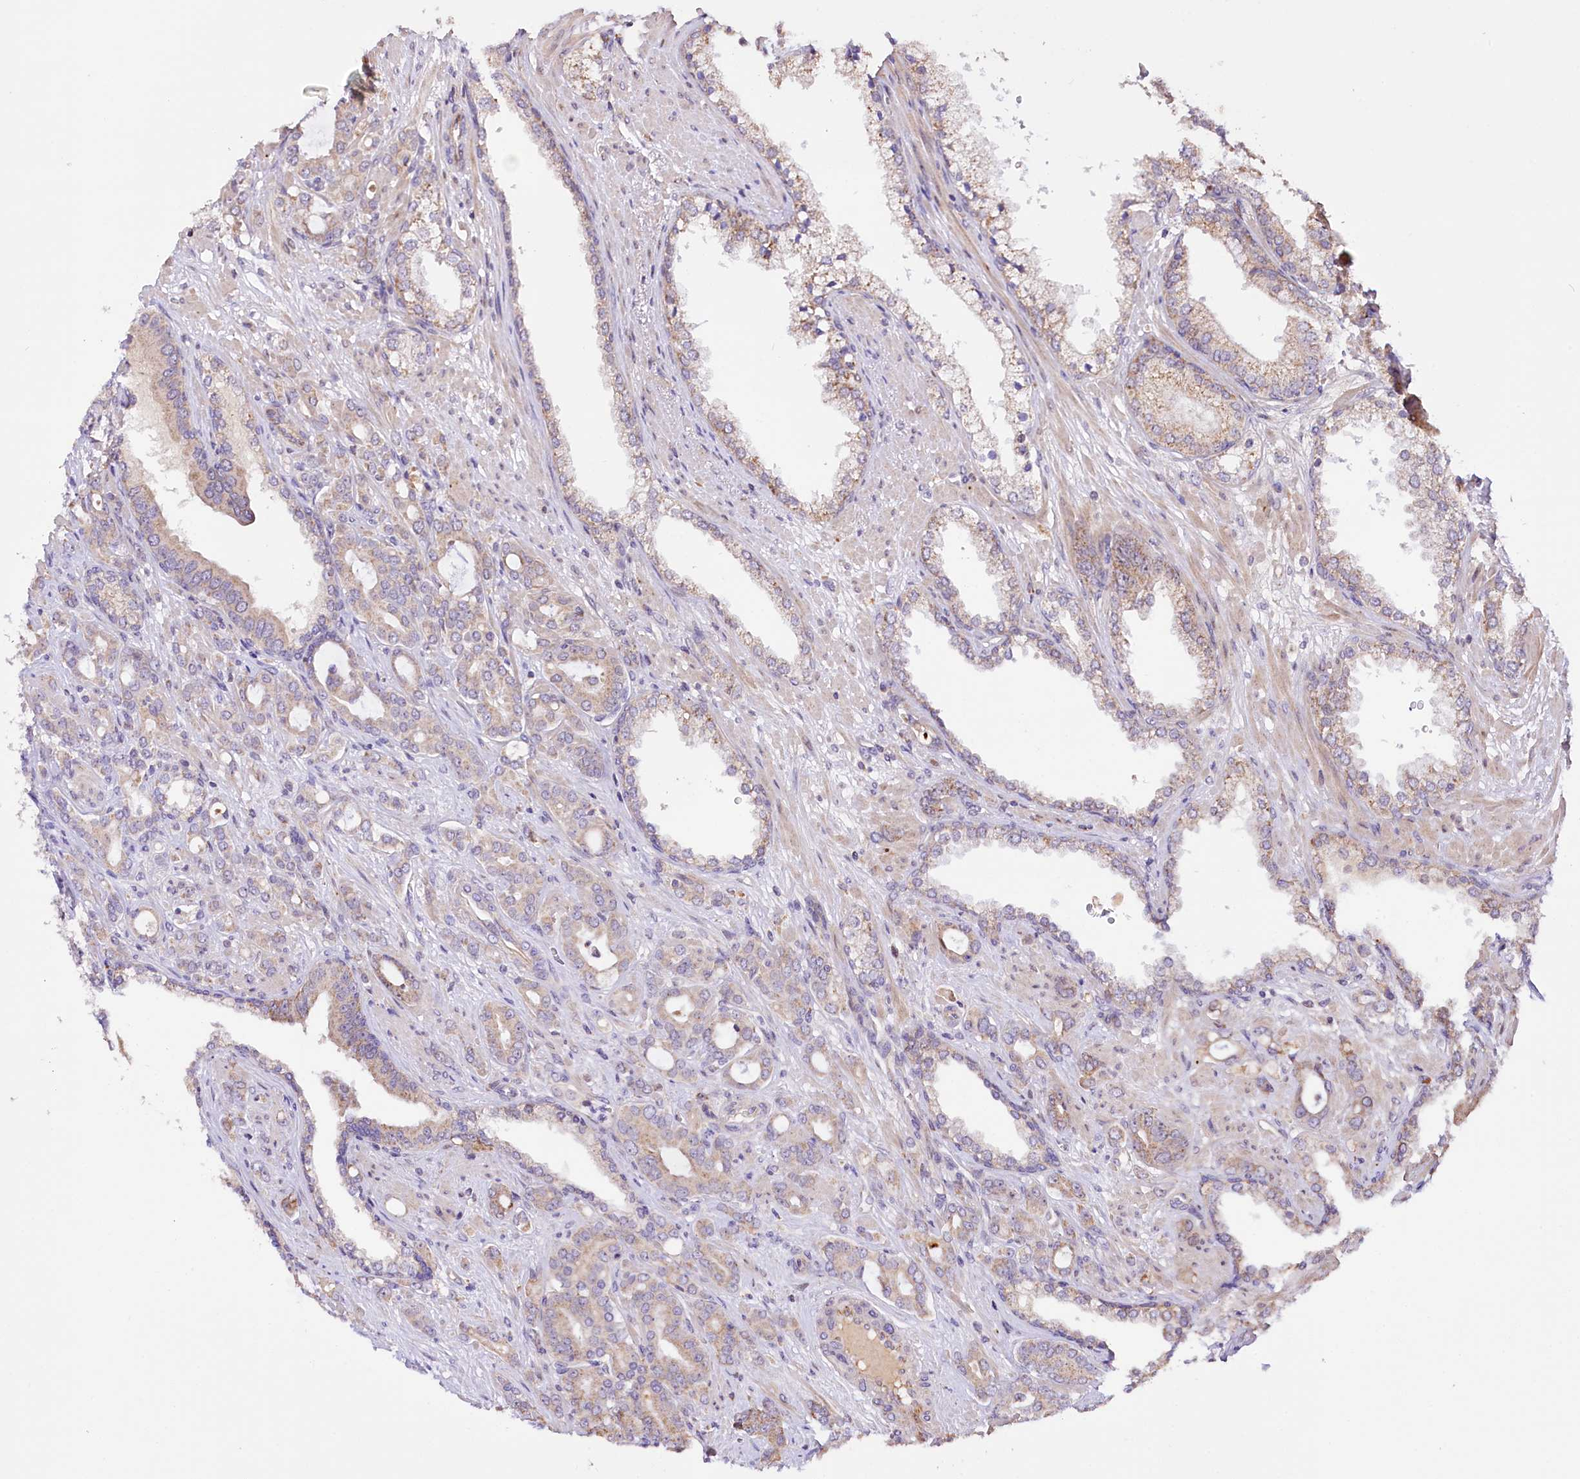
{"staining": {"intensity": "moderate", "quantity": "25%-75%", "location": "cytoplasmic/membranous"}, "tissue": "prostate cancer", "cell_type": "Tumor cells", "image_type": "cancer", "snomed": [{"axis": "morphology", "description": "Adenocarcinoma, High grade"}, {"axis": "topography", "description": "Prostate"}], "caption": "High-magnification brightfield microscopy of prostate cancer stained with DAB (3,3'-diaminobenzidine) (brown) and counterstained with hematoxylin (blue). tumor cells exhibit moderate cytoplasmic/membranous expression is seen in approximately25%-75% of cells. The protein of interest is shown in brown color, while the nuclei are stained blue.", "gene": "ST7", "patient": {"sex": "male", "age": 72}}